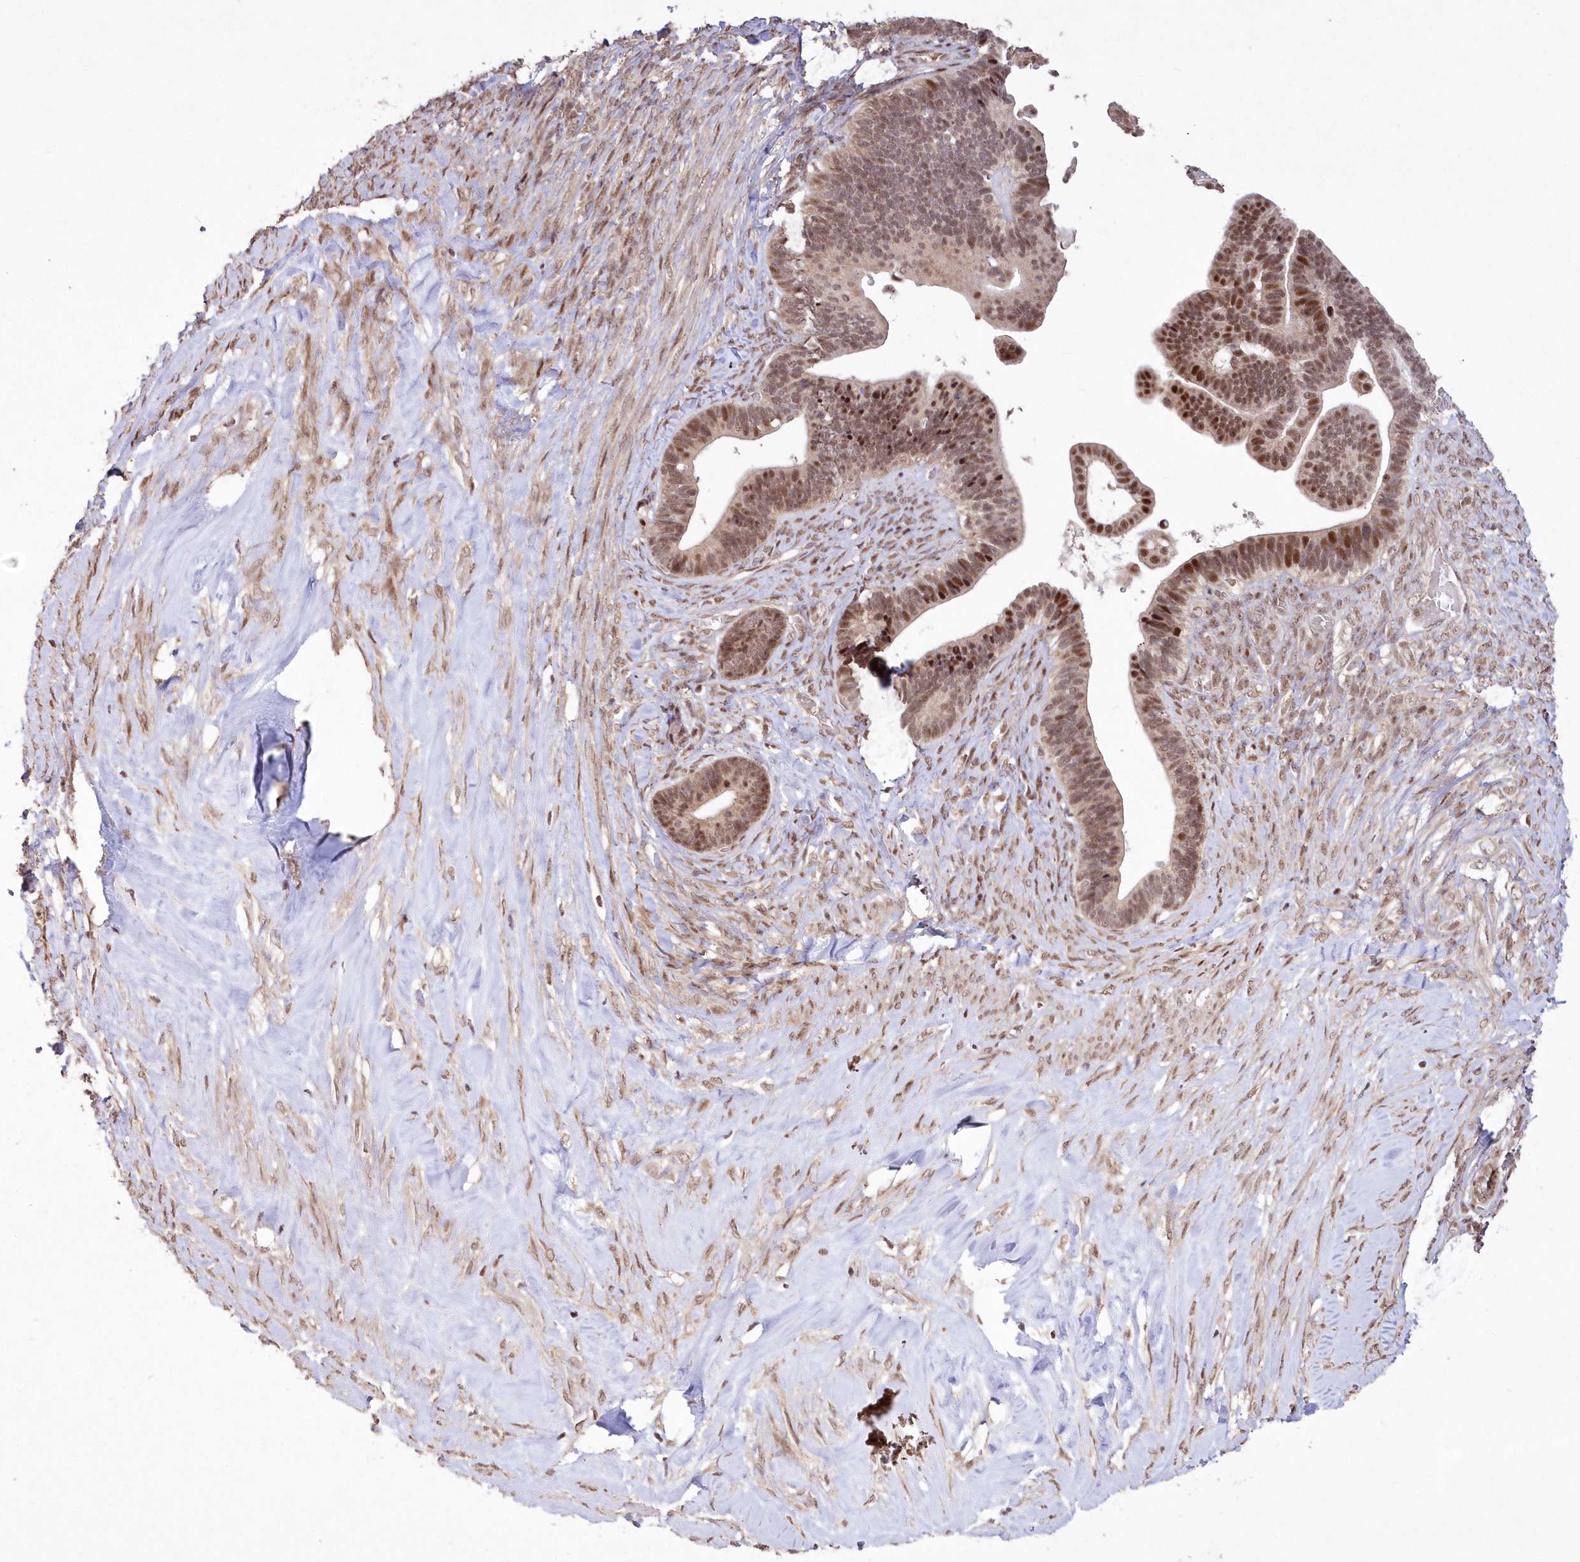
{"staining": {"intensity": "moderate", "quantity": ">75%", "location": "cytoplasmic/membranous,nuclear"}, "tissue": "ovarian cancer", "cell_type": "Tumor cells", "image_type": "cancer", "snomed": [{"axis": "morphology", "description": "Cystadenocarcinoma, serous, NOS"}, {"axis": "topography", "description": "Ovary"}], "caption": "Ovarian serous cystadenocarcinoma was stained to show a protein in brown. There is medium levels of moderate cytoplasmic/membranous and nuclear positivity in approximately >75% of tumor cells. (Brightfield microscopy of DAB IHC at high magnification).", "gene": "WBP1L", "patient": {"sex": "female", "age": 56}}